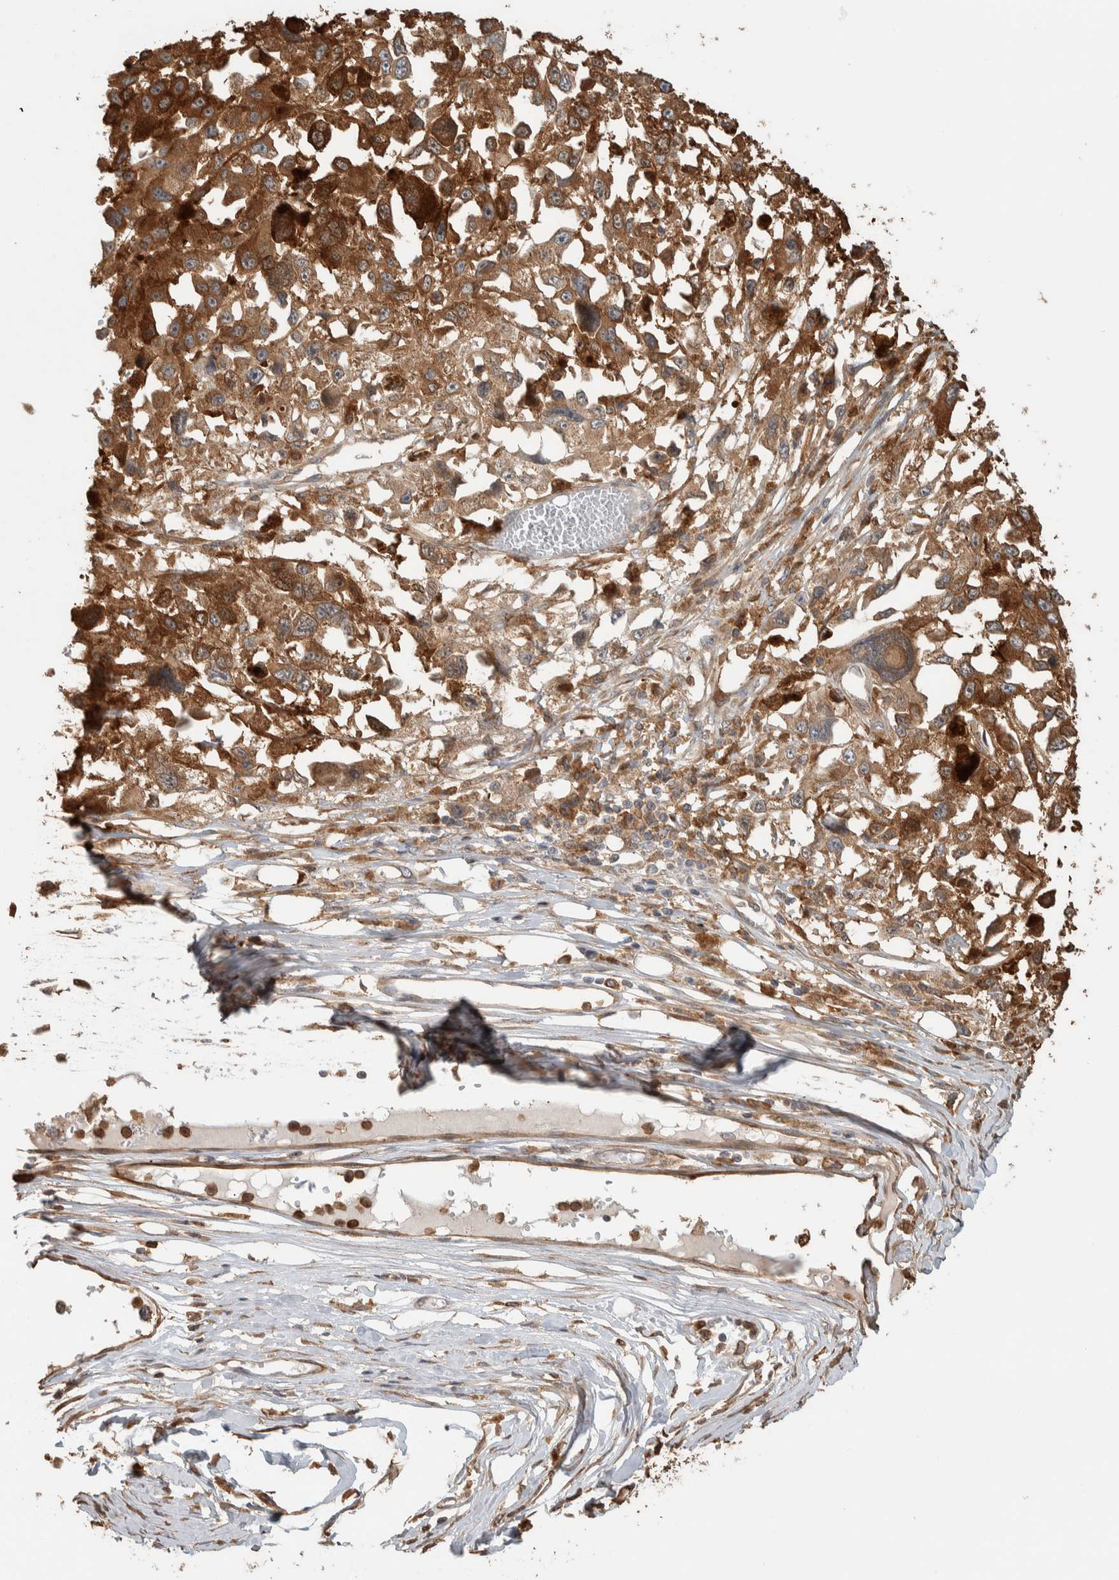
{"staining": {"intensity": "strong", "quantity": ">75%", "location": "cytoplasmic/membranous"}, "tissue": "melanoma", "cell_type": "Tumor cells", "image_type": "cancer", "snomed": [{"axis": "morphology", "description": "Malignant melanoma, Metastatic site"}, {"axis": "topography", "description": "Lymph node"}], "caption": "This micrograph displays malignant melanoma (metastatic site) stained with immunohistochemistry (IHC) to label a protein in brown. The cytoplasmic/membranous of tumor cells show strong positivity for the protein. Nuclei are counter-stained blue.", "gene": "CNTROB", "patient": {"sex": "male", "age": 59}}